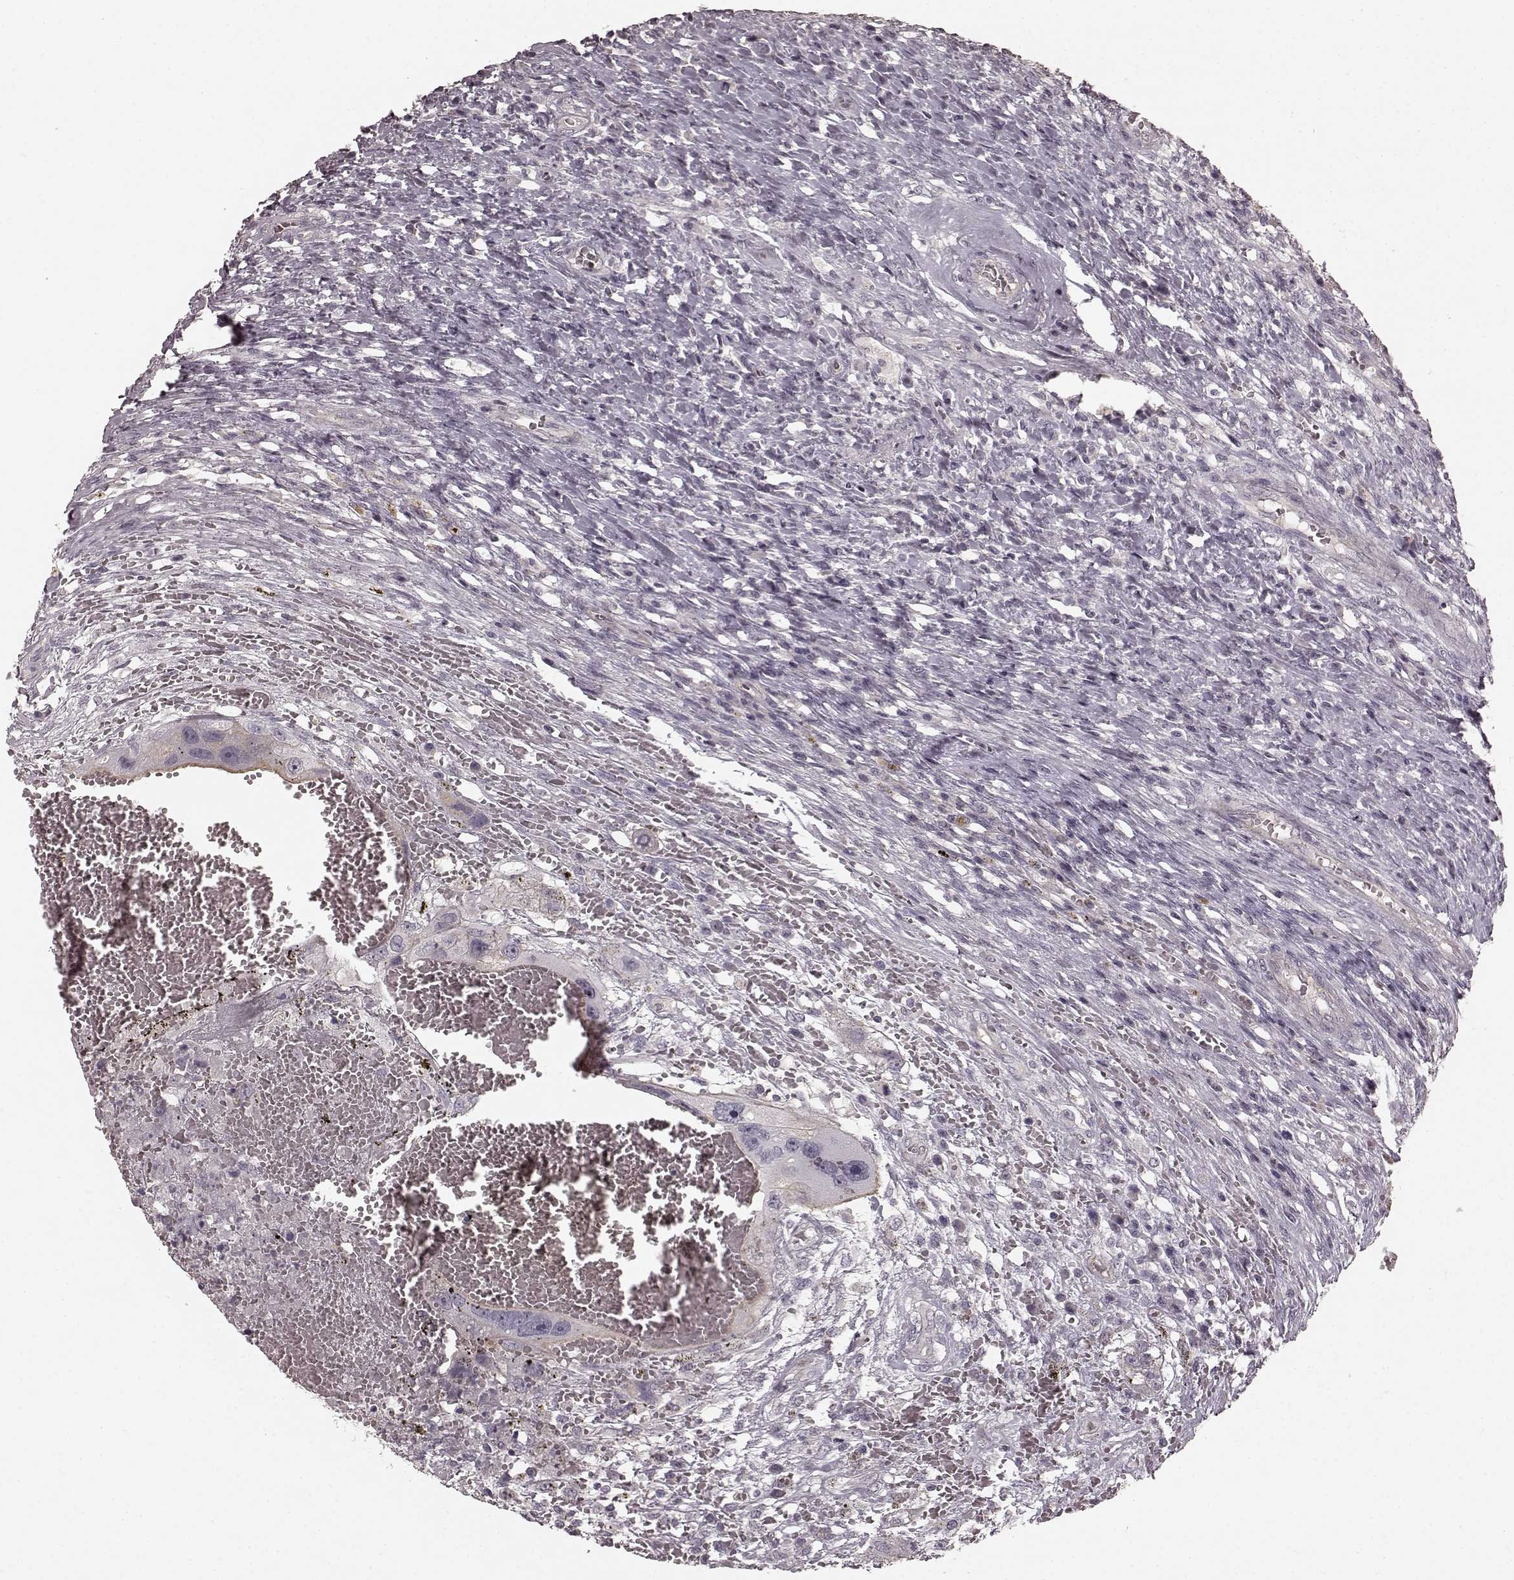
{"staining": {"intensity": "negative", "quantity": "none", "location": "none"}, "tissue": "testis cancer", "cell_type": "Tumor cells", "image_type": "cancer", "snomed": [{"axis": "morphology", "description": "Carcinoma, Embryonal, NOS"}, {"axis": "topography", "description": "Testis"}], "caption": "Tumor cells show no significant positivity in testis cancer. Brightfield microscopy of IHC stained with DAB (3,3'-diaminobenzidine) (brown) and hematoxylin (blue), captured at high magnification.", "gene": "PRKCE", "patient": {"sex": "male", "age": 26}}